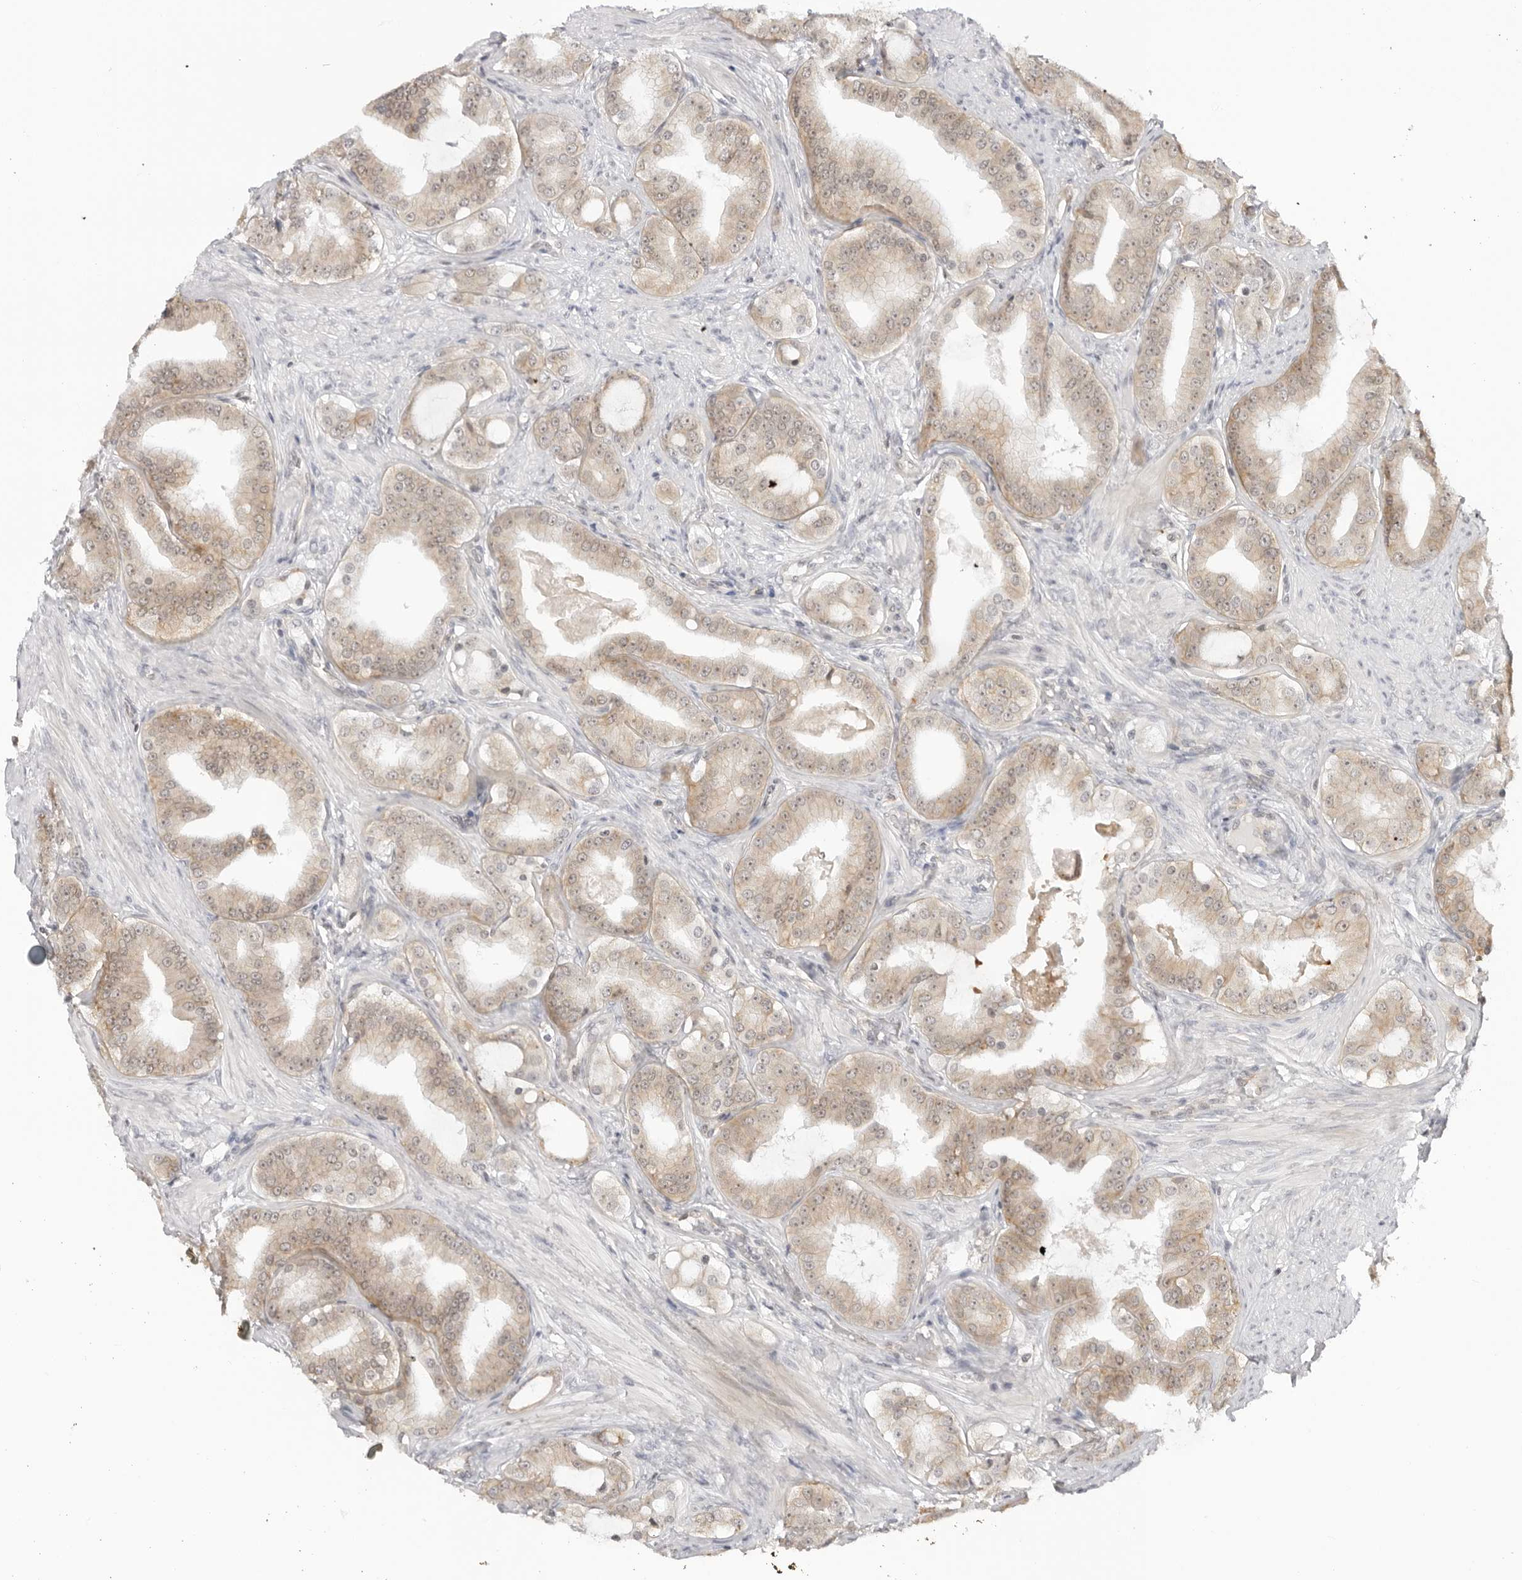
{"staining": {"intensity": "weak", "quantity": ">75%", "location": "cytoplasmic/membranous"}, "tissue": "prostate cancer", "cell_type": "Tumor cells", "image_type": "cancer", "snomed": [{"axis": "morphology", "description": "Adenocarcinoma, High grade"}, {"axis": "topography", "description": "Prostate"}], "caption": "The photomicrograph reveals a brown stain indicating the presence of a protein in the cytoplasmic/membranous of tumor cells in prostate high-grade adenocarcinoma.", "gene": "TRAPPC3", "patient": {"sex": "male", "age": 60}}